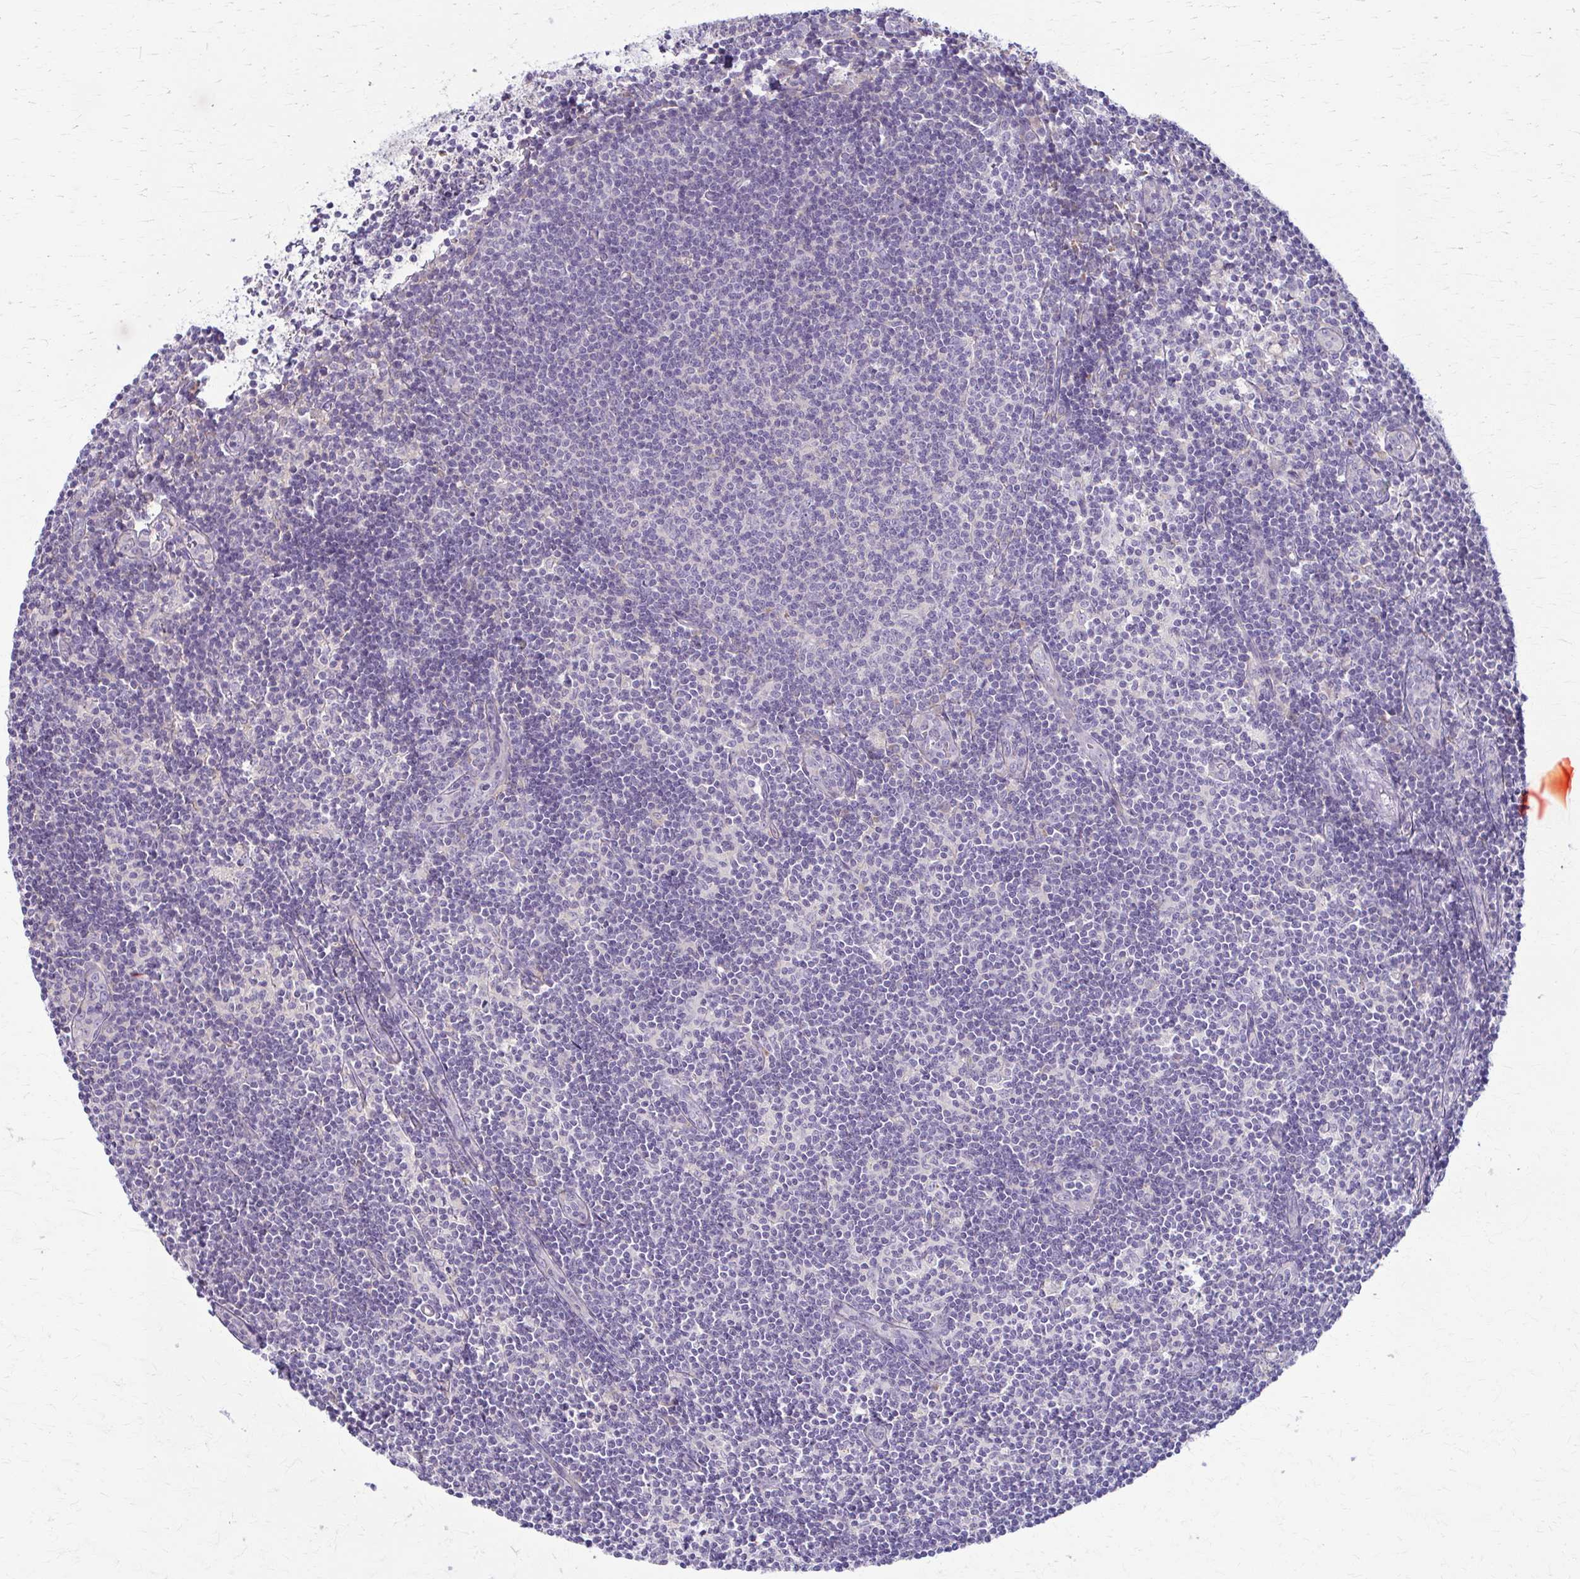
{"staining": {"intensity": "weak", "quantity": "<25%", "location": "cytoplasmic/membranous"}, "tissue": "lymph node", "cell_type": "Germinal center cells", "image_type": "normal", "snomed": [{"axis": "morphology", "description": "Normal tissue, NOS"}, {"axis": "topography", "description": "Lymph node"}], "caption": "Immunohistochemistry (IHC) histopathology image of benign lymph node stained for a protein (brown), which demonstrates no staining in germinal center cells.", "gene": "PRKRA", "patient": {"sex": "female", "age": 31}}